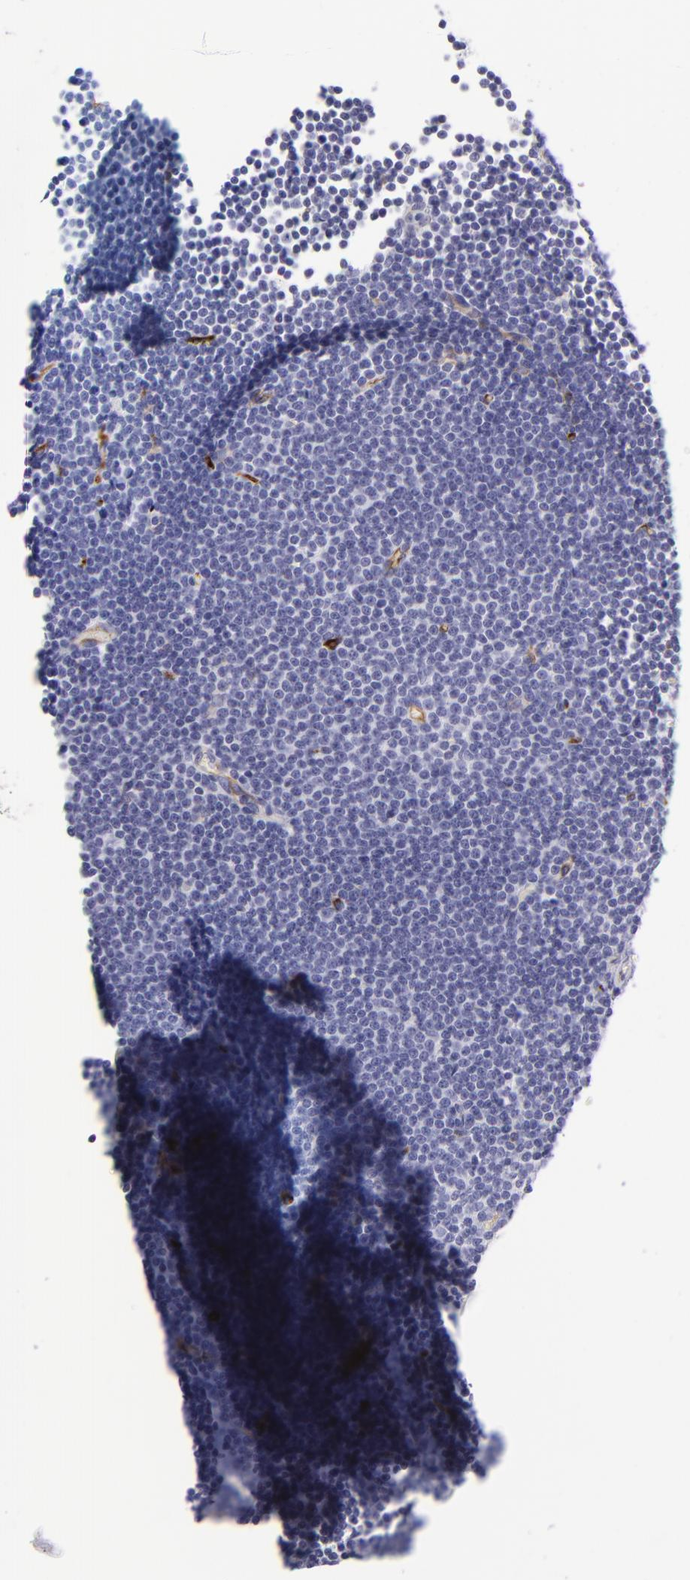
{"staining": {"intensity": "negative", "quantity": "none", "location": "none"}, "tissue": "lymphoma", "cell_type": "Tumor cells", "image_type": "cancer", "snomed": [{"axis": "morphology", "description": "Malignant lymphoma, non-Hodgkin's type, Low grade"}, {"axis": "topography", "description": "Lymph node"}], "caption": "Tumor cells are negative for protein expression in human lymphoma.", "gene": "ACE", "patient": {"sex": "female", "age": 73}}